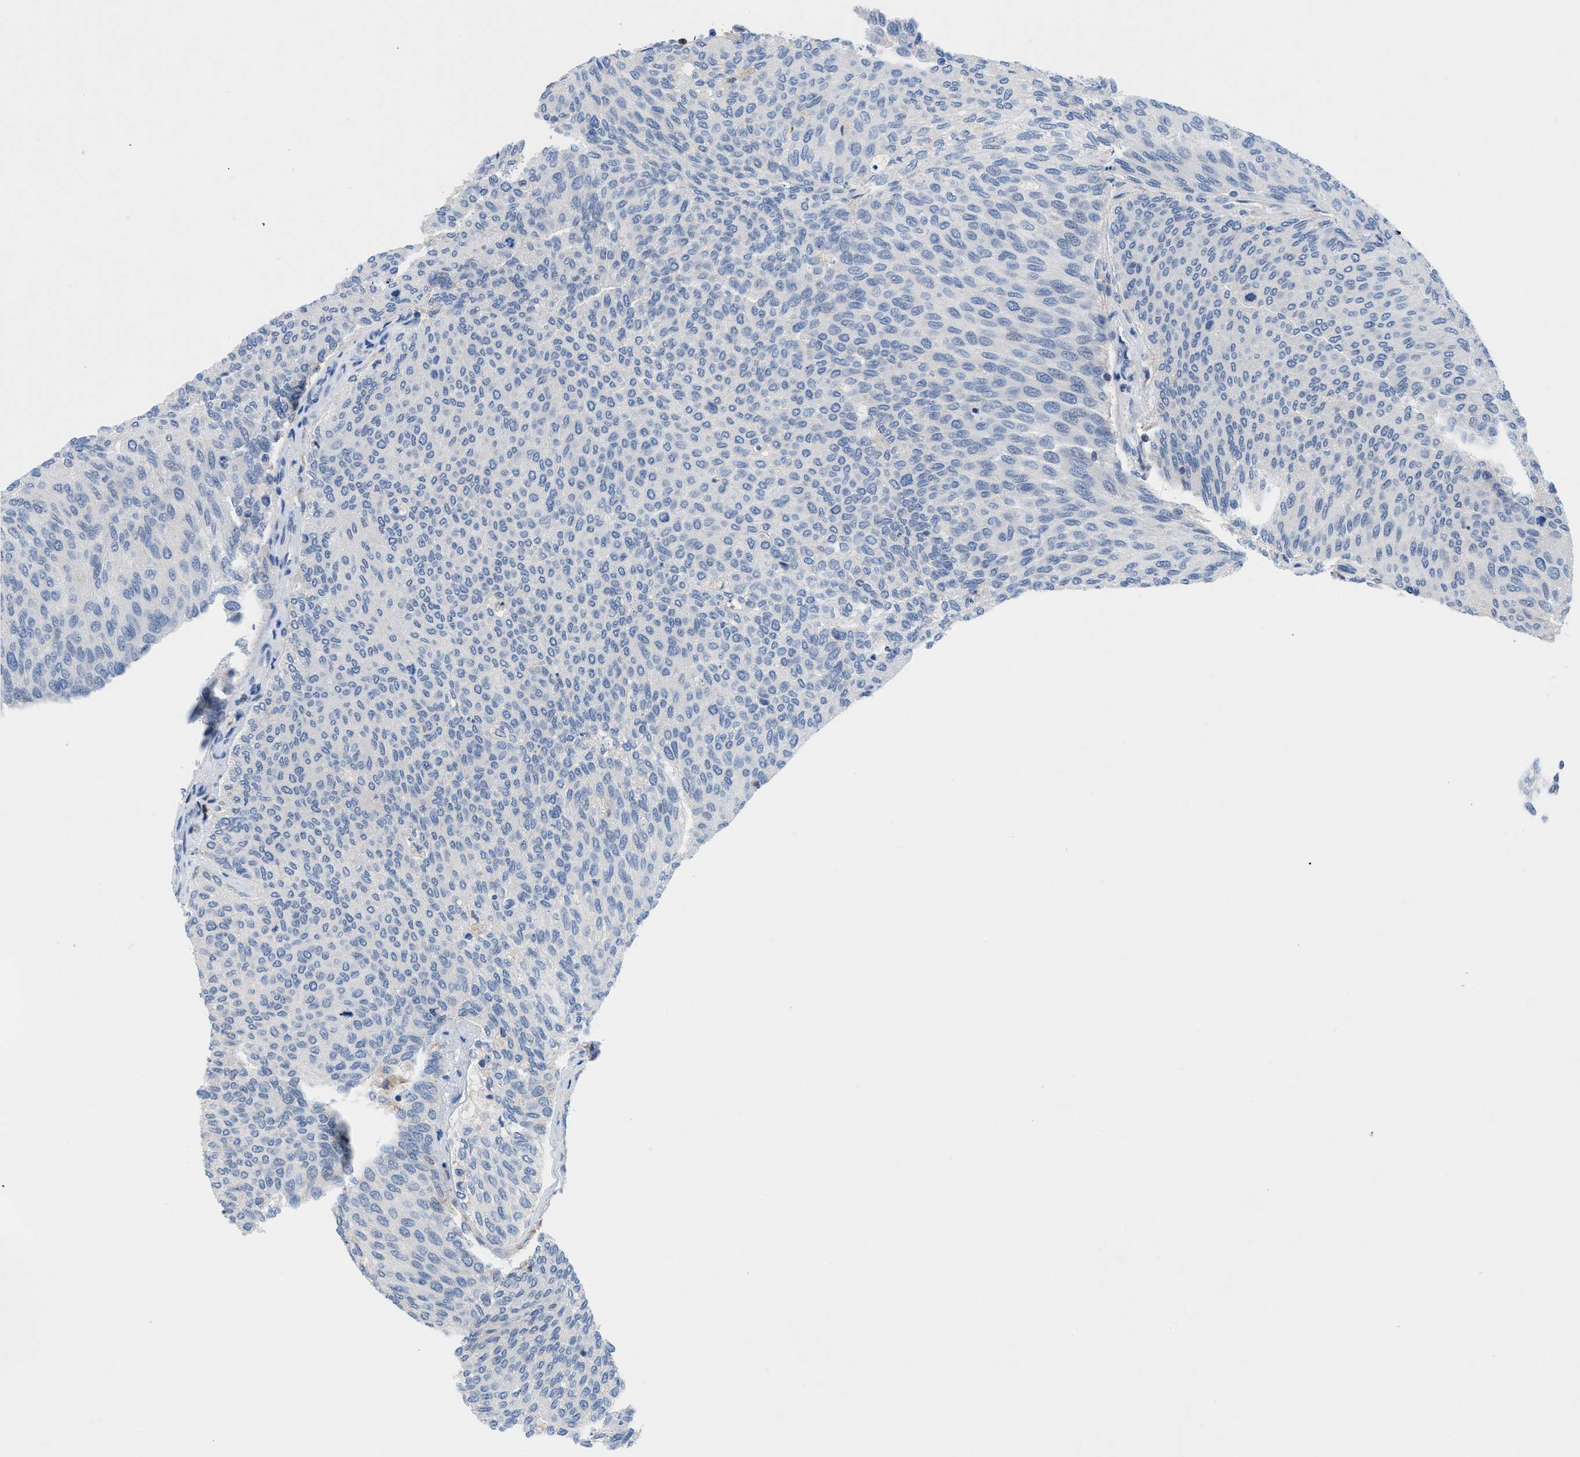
{"staining": {"intensity": "negative", "quantity": "none", "location": "none"}, "tissue": "urothelial cancer", "cell_type": "Tumor cells", "image_type": "cancer", "snomed": [{"axis": "morphology", "description": "Urothelial carcinoma, Low grade"}, {"axis": "topography", "description": "Urinary bladder"}], "caption": "The micrograph demonstrates no significant staining in tumor cells of urothelial carcinoma (low-grade).", "gene": "OR9K2", "patient": {"sex": "female", "age": 79}}